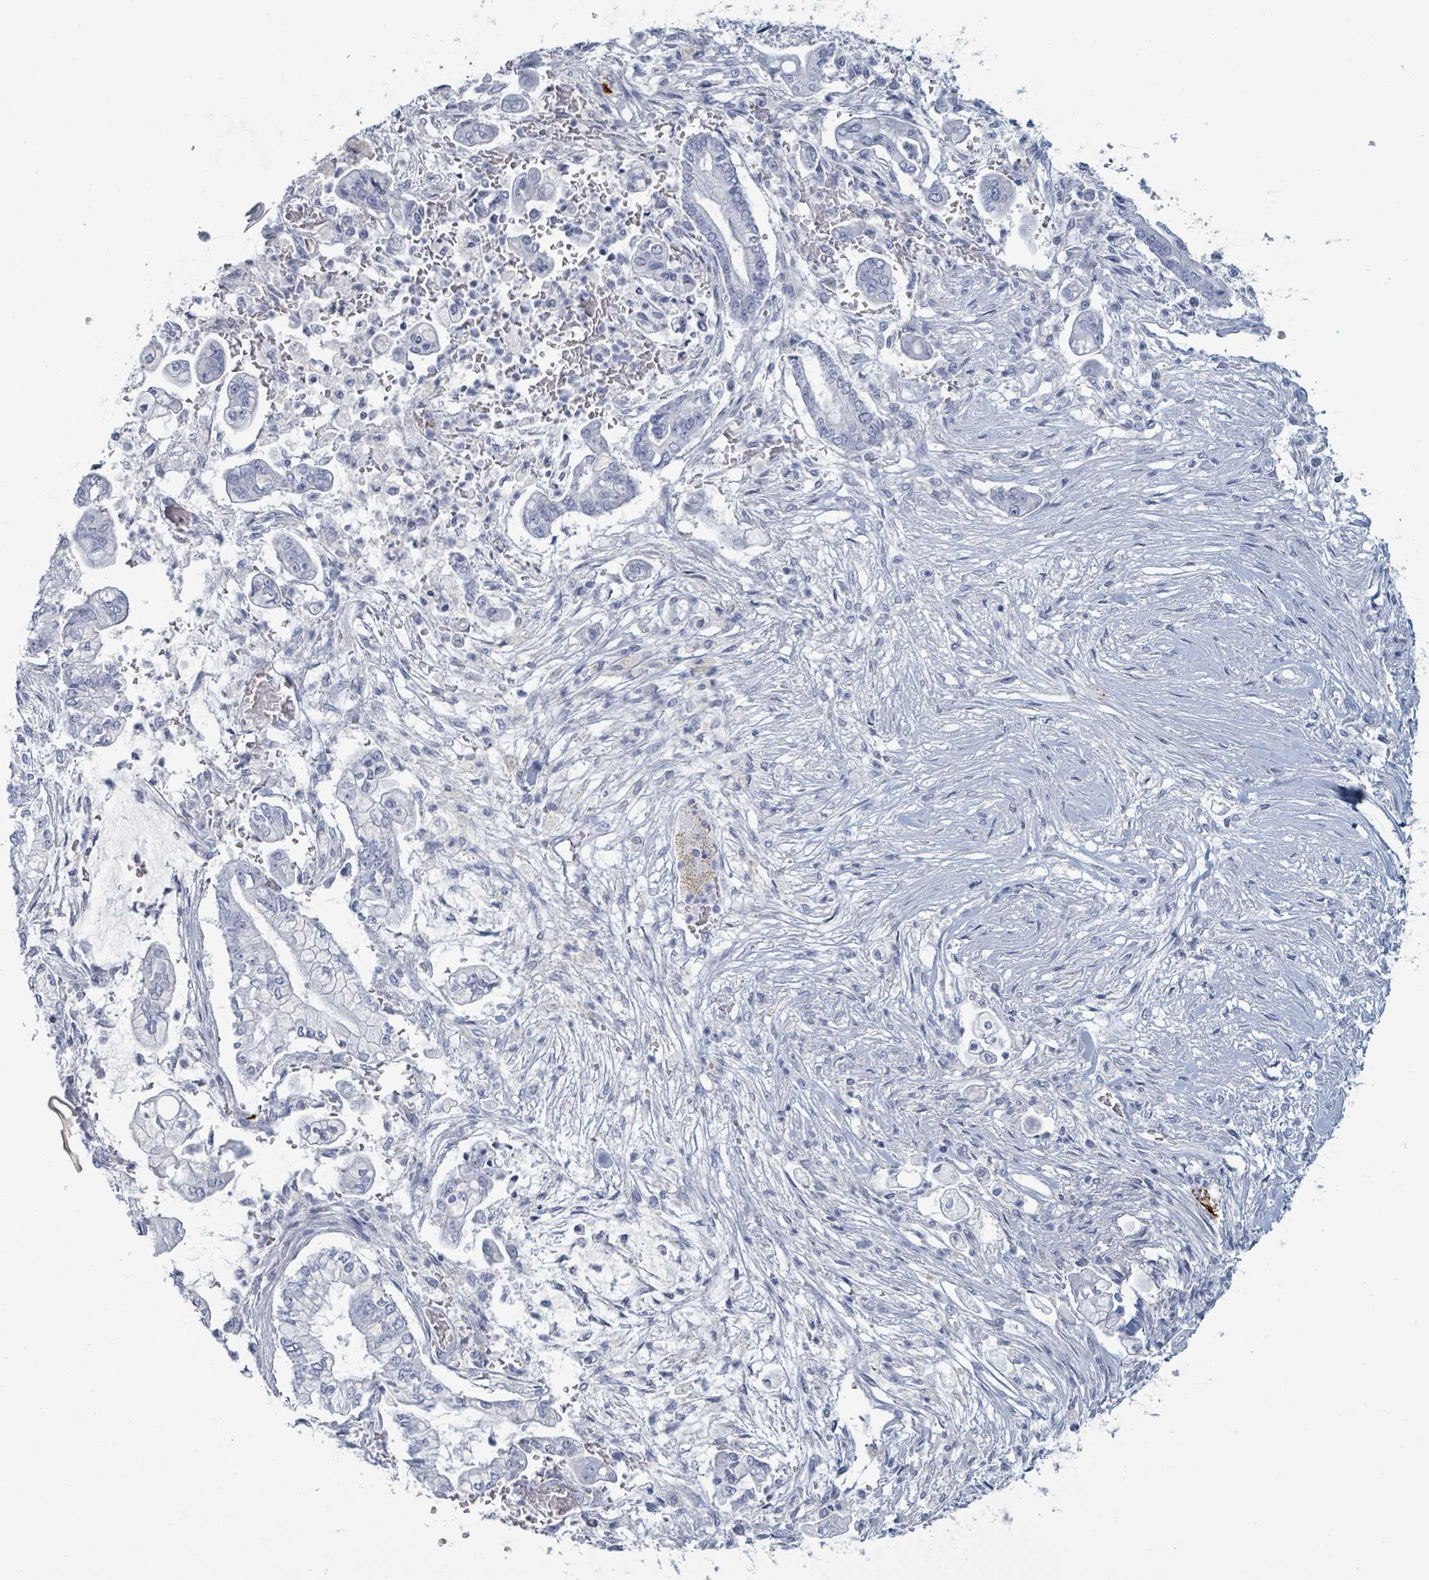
{"staining": {"intensity": "negative", "quantity": "none", "location": "none"}, "tissue": "pancreatic cancer", "cell_type": "Tumor cells", "image_type": "cancer", "snomed": [{"axis": "morphology", "description": "Adenocarcinoma, NOS"}, {"axis": "topography", "description": "Pancreas"}], "caption": "A micrograph of human adenocarcinoma (pancreatic) is negative for staining in tumor cells.", "gene": "VPS13D", "patient": {"sex": "female", "age": 69}}